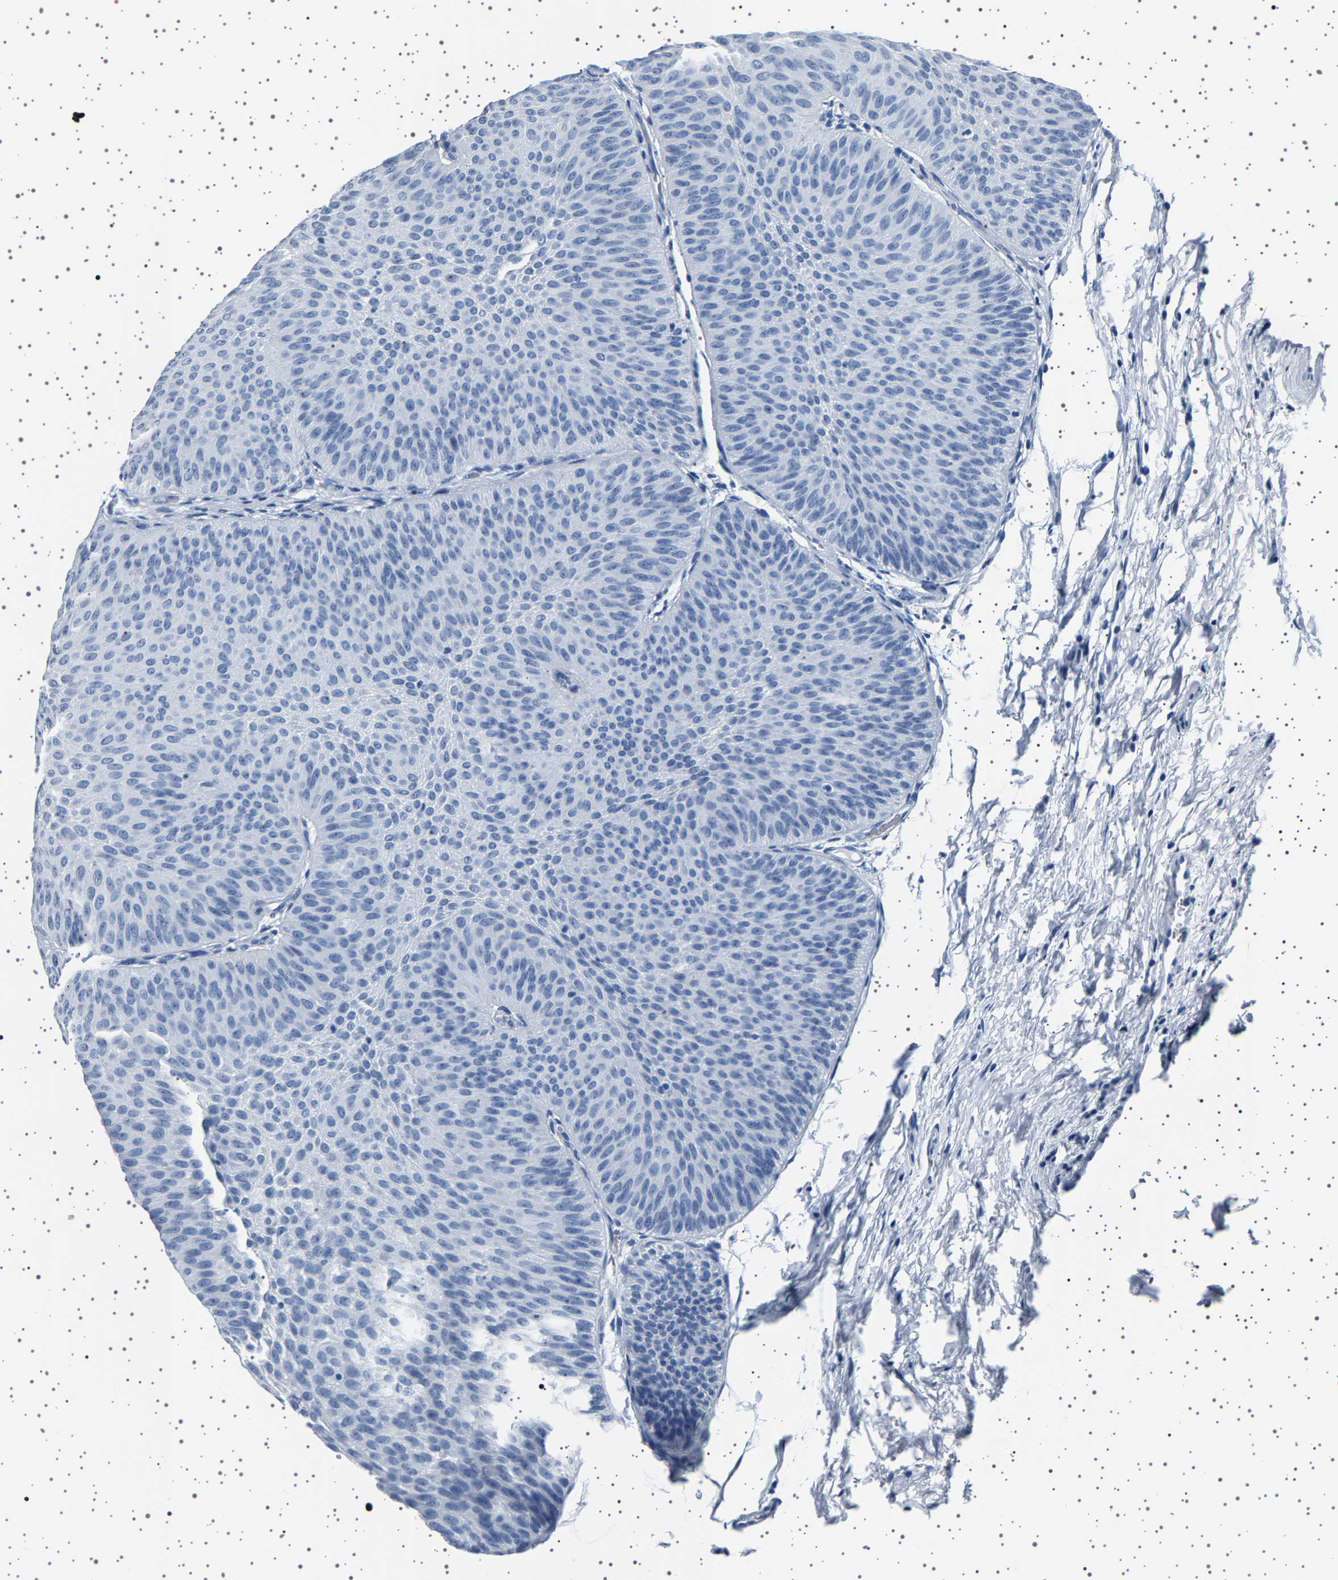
{"staining": {"intensity": "negative", "quantity": "none", "location": "none"}, "tissue": "urothelial cancer", "cell_type": "Tumor cells", "image_type": "cancer", "snomed": [{"axis": "morphology", "description": "Urothelial carcinoma, Low grade"}, {"axis": "topography", "description": "Urinary bladder"}], "caption": "This histopathology image is of urothelial cancer stained with immunohistochemistry (IHC) to label a protein in brown with the nuclei are counter-stained blue. There is no positivity in tumor cells. (DAB (3,3'-diaminobenzidine) immunohistochemistry with hematoxylin counter stain).", "gene": "TFF3", "patient": {"sex": "female", "age": 60}}